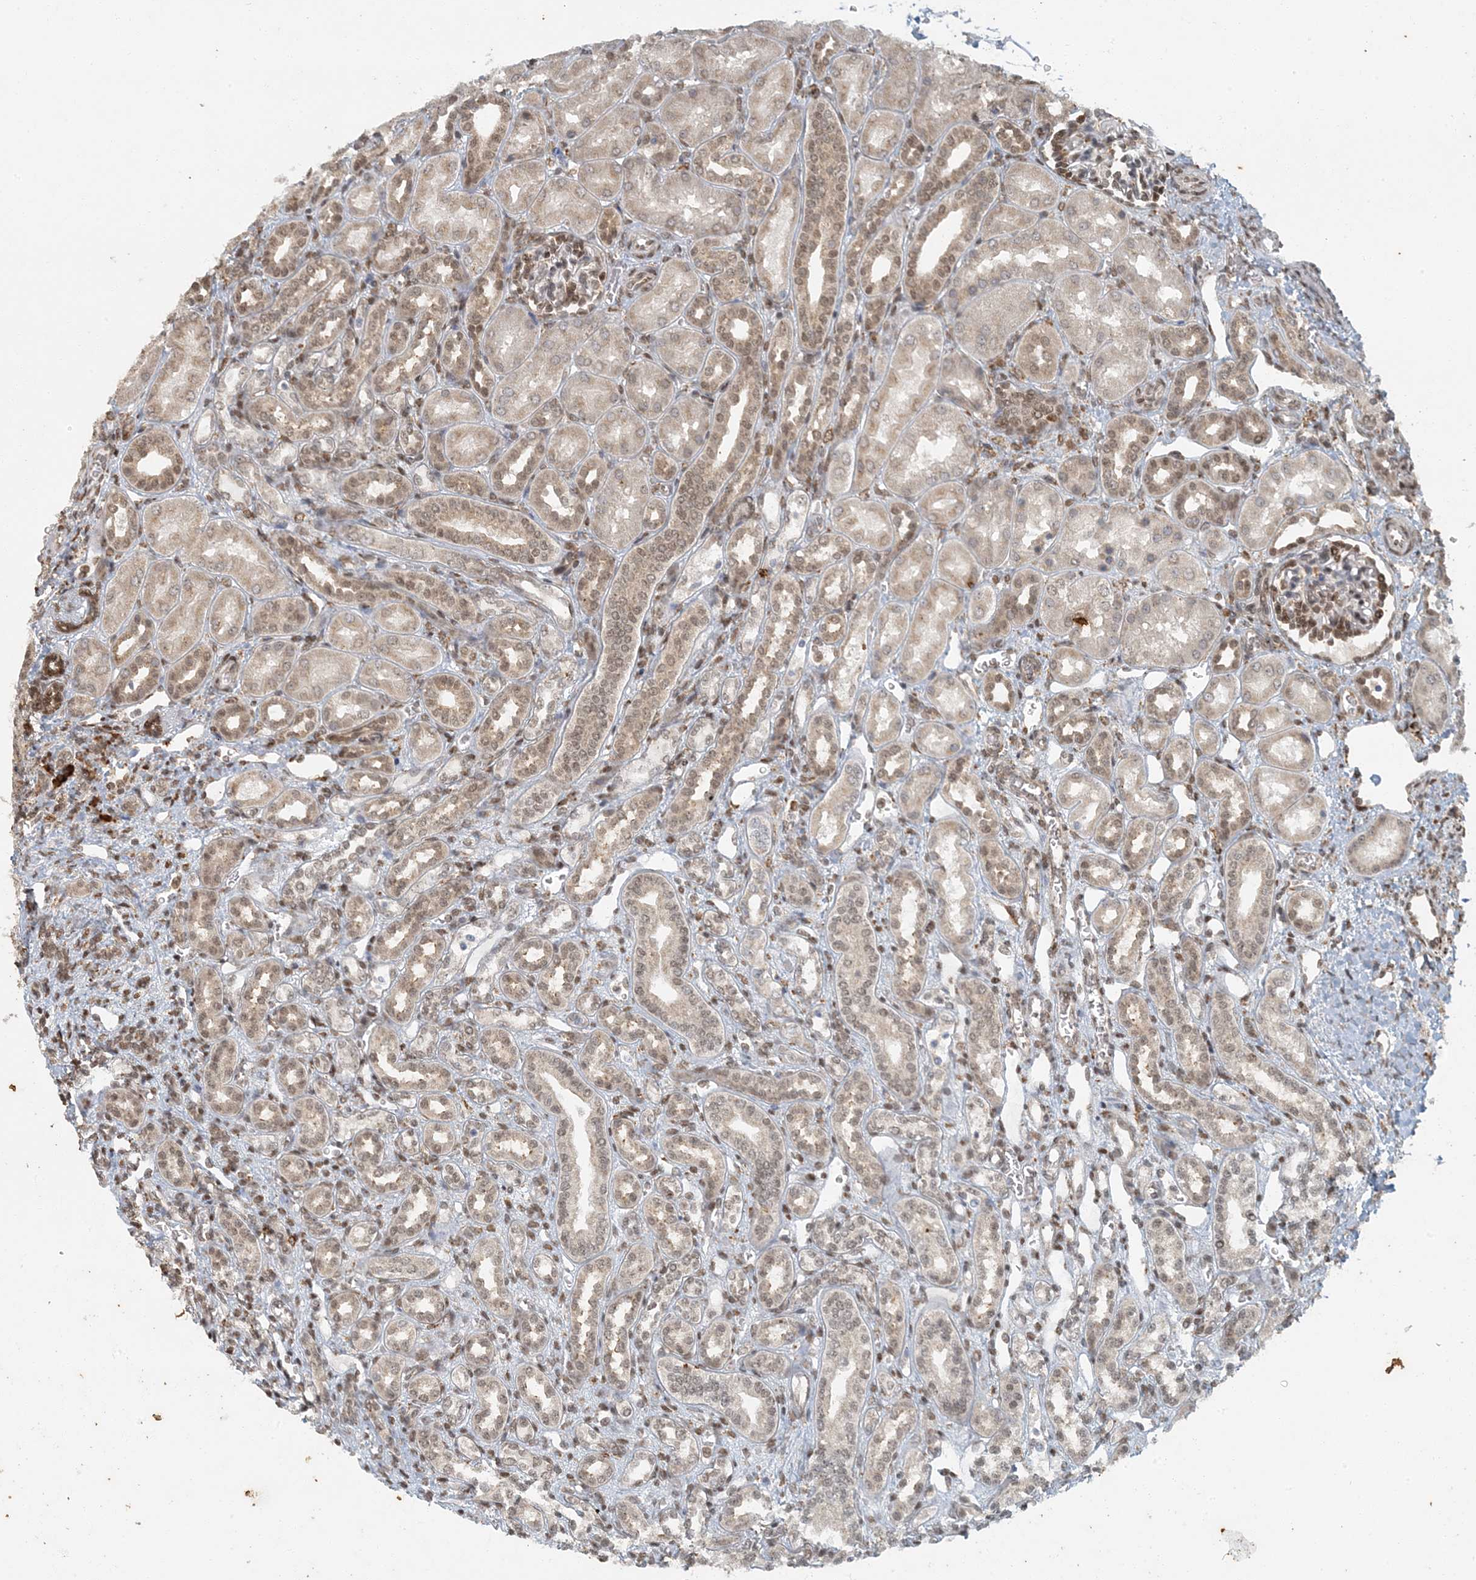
{"staining": {"intensity": "moderate", "quantity": "25%-75%", "location": "cytoplasmic/membranous,nuclear"}, "tissue": "kidney", "cell_type": "Cells in glomeruli", "image_type": "normal", "snomed": [{"axis": "morphology", "description": "Normal tissue, NOS"}, {"axis": "morphology", "description": "Neoplasm, malignant, NOS"}, {"axis": "topography", "description": "Kidney"}], "caption": "This is an image of immunohistochemistry (IHC) staining of normal kidney, which shows moderate staining in the cytoplasmic/membranous,nuclear of cells in glomeruli.", "gene": "AK9", "patient": {"sex": "female", "age": 1}}